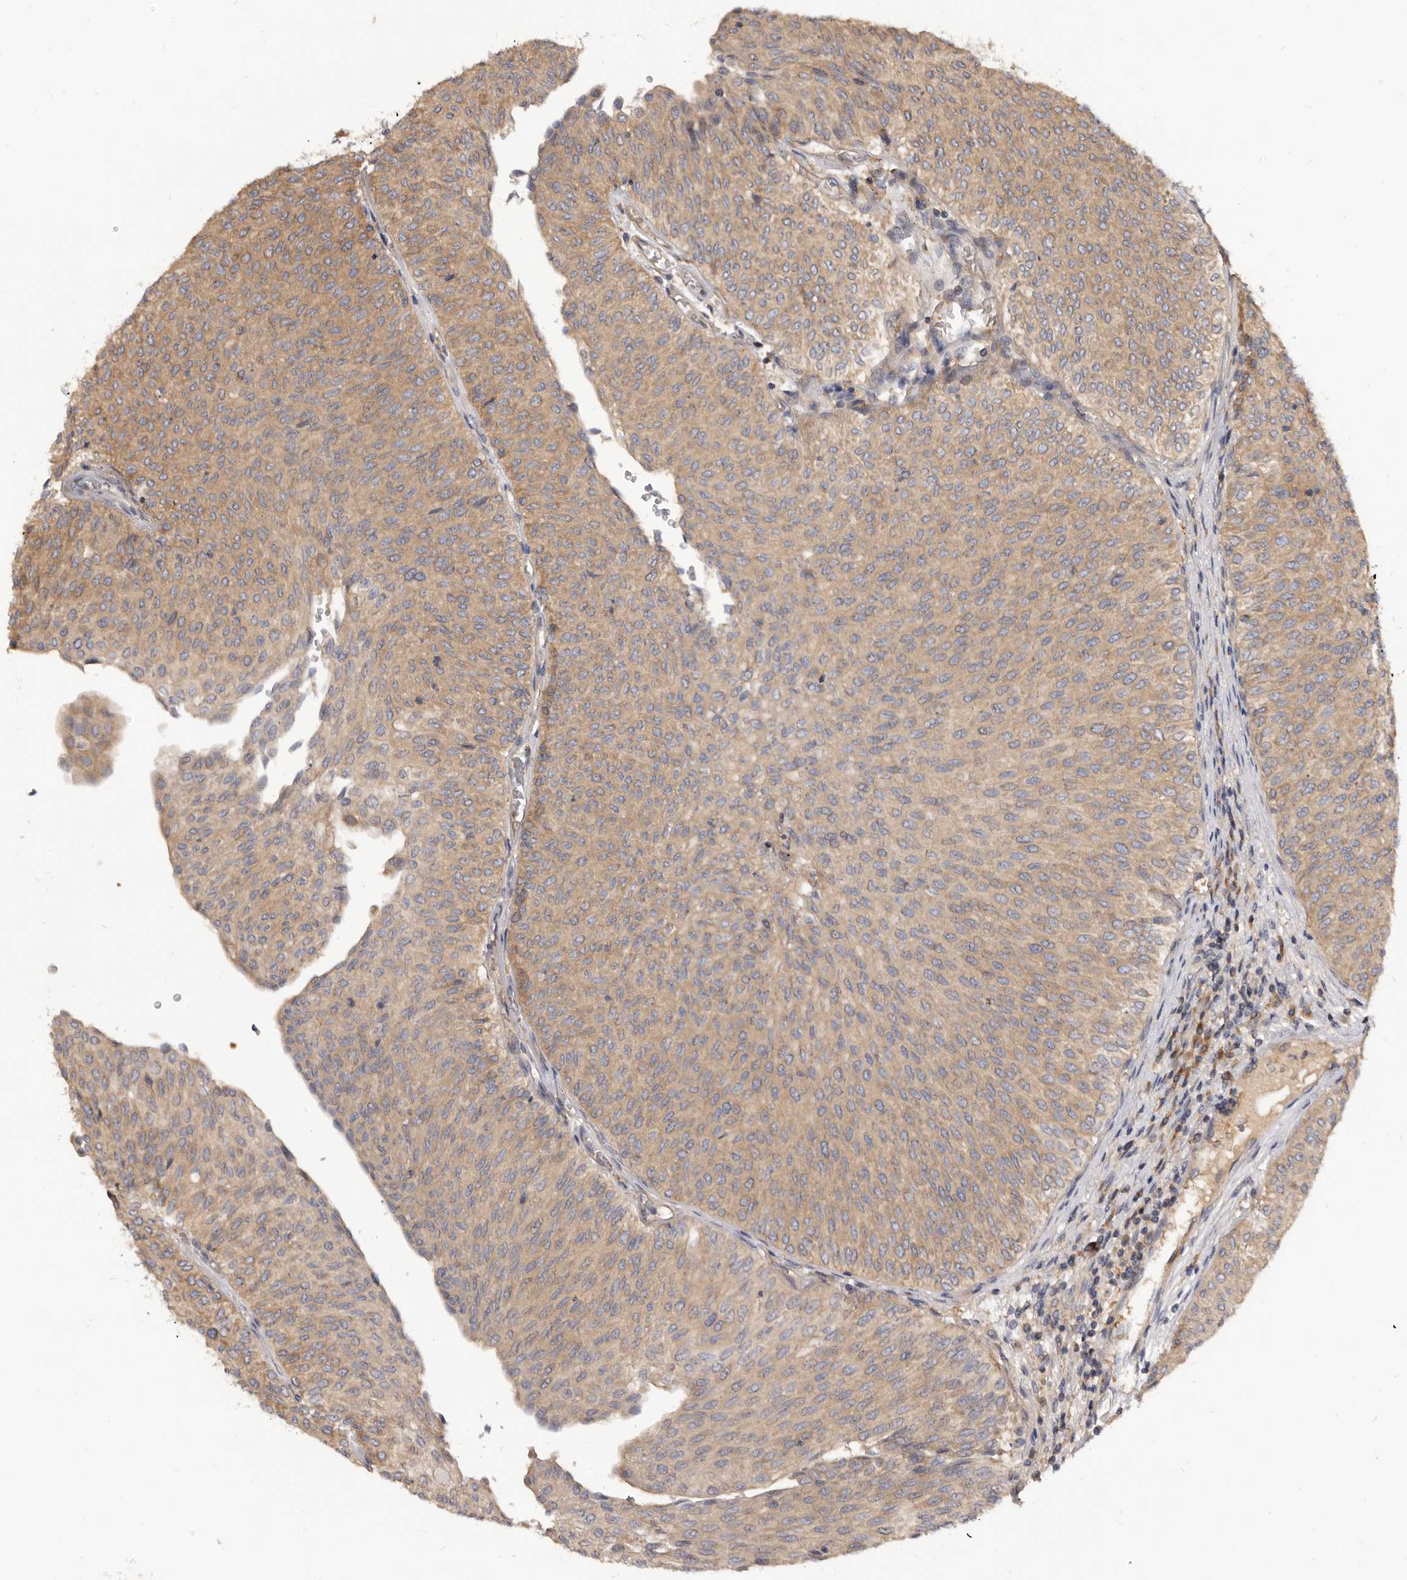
{"staining": {"intensity": "weak", "quantity": ">75%", "location": "cytoplasmic/membranous"}, "tissue": "urothelial cancer", "cell_type": "Tumor cells", "image_type": "cancer", "snomed": [{"axis": "morphology", "description": "Urothelial carcinoma, Low grade"}, {"axis": "topography", "description": "Urinary bladder"}], "caption": "The immunohistochemical stain shows weak cytoplasmic/membranous expression in tumor cells of urothelial cancer tissue.", "gene": "ADAMTS20", "patient": {"sex": "male", "age": 78}}